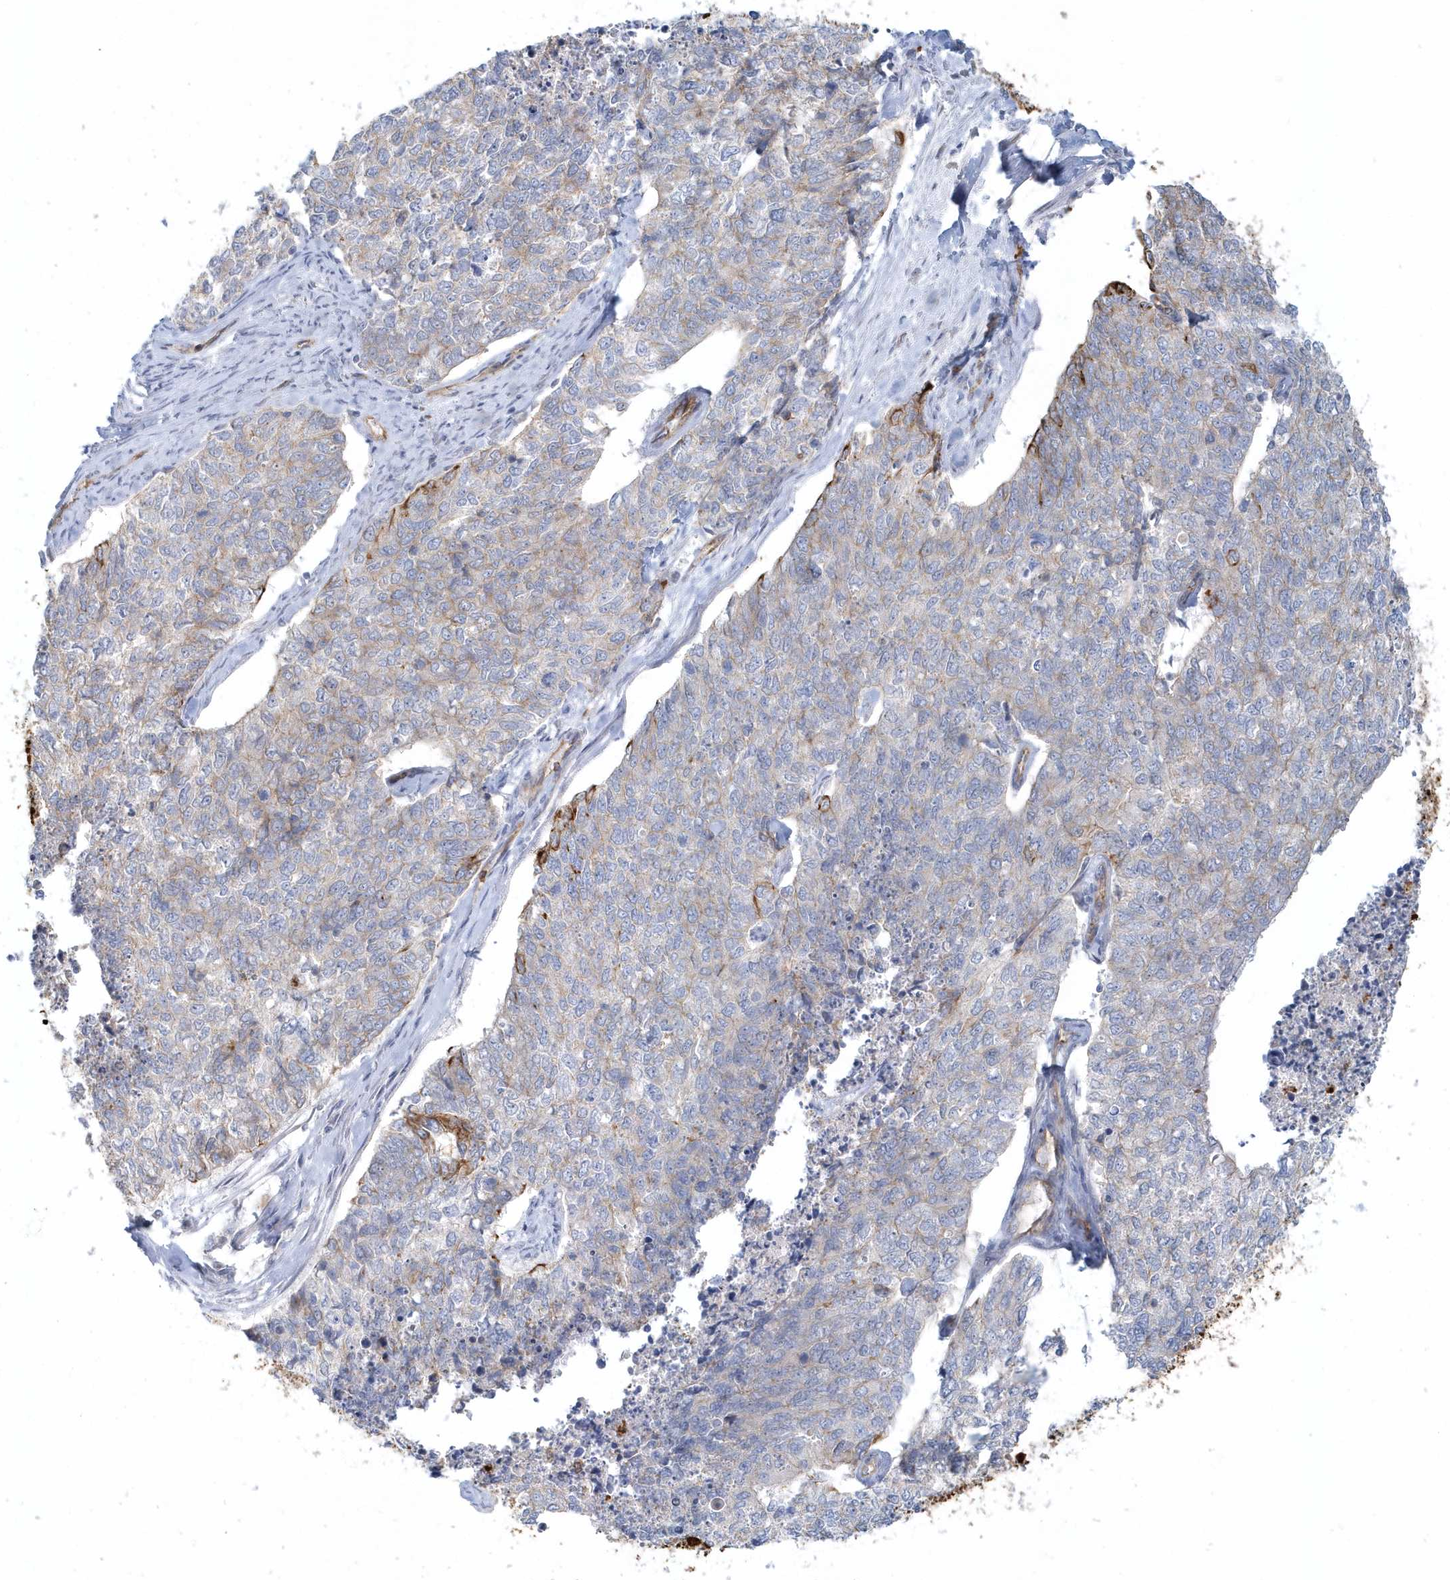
{"staining": {"intensity": "weak", "quantity": "<25%", "location": "cytoplasmic/membranous"}, "tissue": "cervical cancer", "cell_type": "Tumor cells", "image_type": "cancer", "snomed": [{"axis": "morphology", "description": "Squamous cell carcinoma, NOS"}, {"axis": "topography", "description": "Cervix"}], "caption": "Immunohistochemistry (IHC) of human cervical squamous cell carcinoma demonstrates no positivity in tumor cells.", "gene": "DNAH1", "patient": {"sex": "female", "age": 63}}